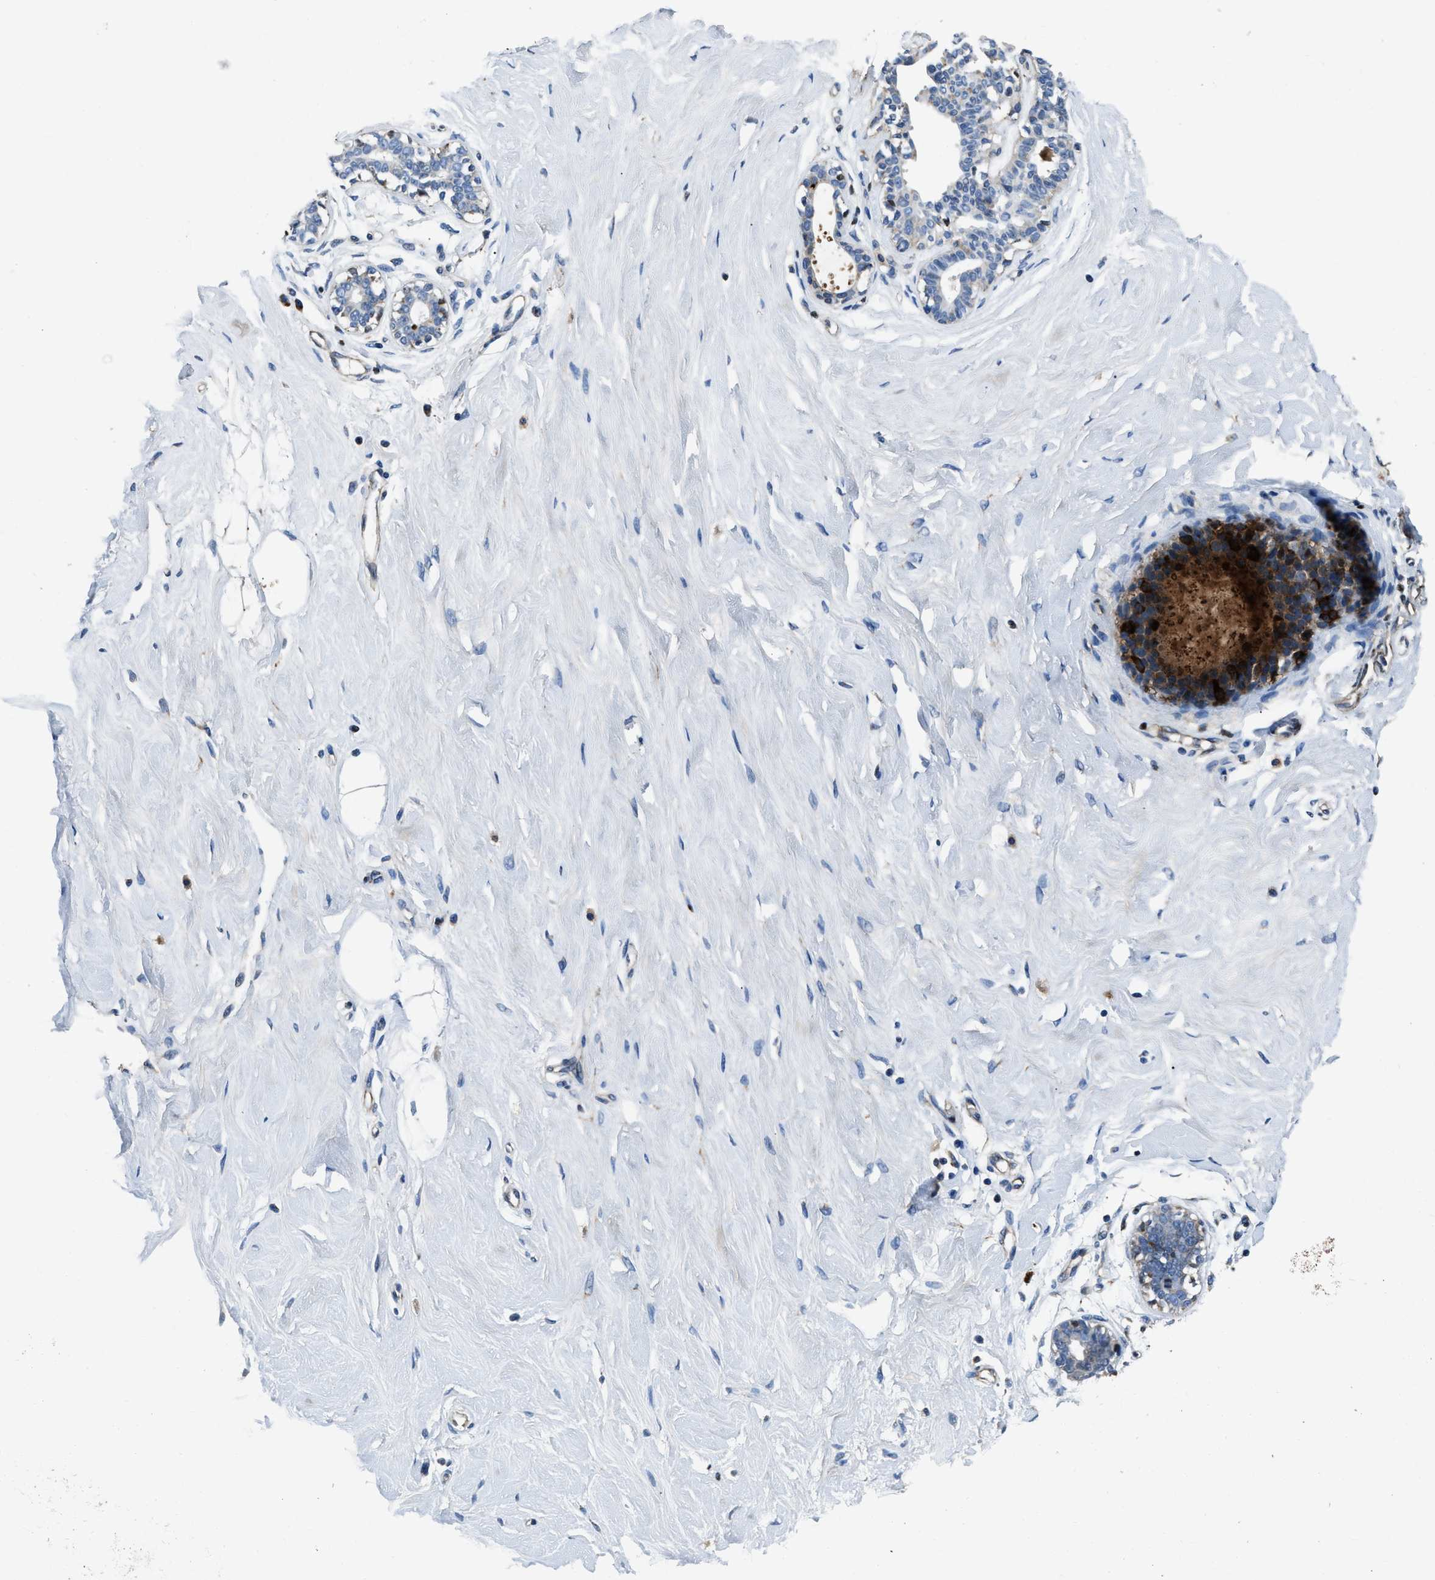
{"staining": {"intensity": "moderate", "quantity": ">75%", "location": "cytoplasmic/membranous,nuclear"}, "tissue": "breast", "cell_type": "Adipocytes", "image_type": "normal", "snomed": [{"axis": "morphology", "description": "Normal tissue, NOS"}, {"axis": "topography", "description": "Breast"}], "caption": "Protein positivity by IHC shows moderate cytoplasmic/membranous,nuclear positivity in approximately >75% of adipocytes in benign breast.", "gene": "OGDH", "patient": {"sex": "female", "age": 23}}